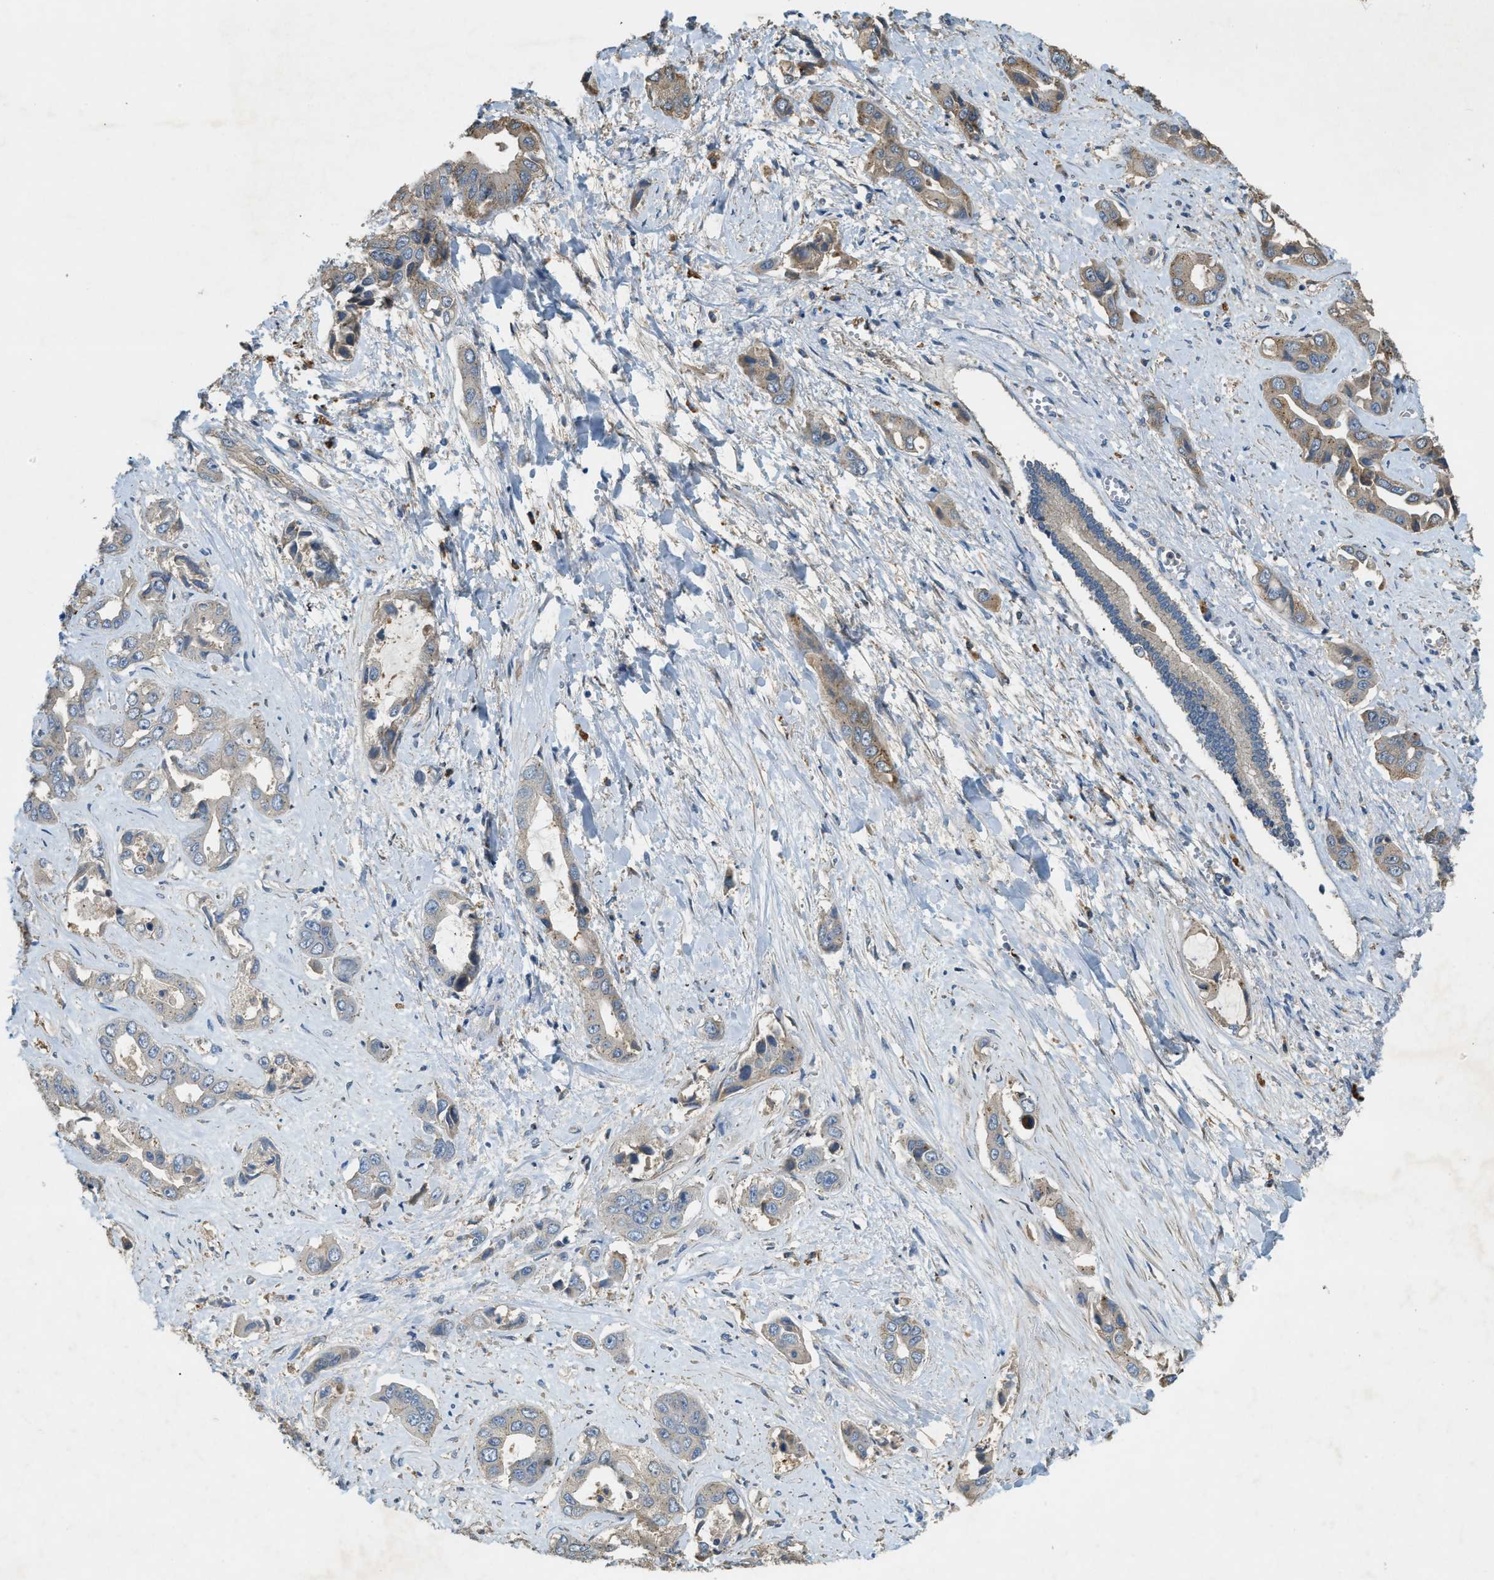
{"staining": {"intensity": "moderate", "quantity": "<25%", "location": "cytoplasmic/membranous"}, "tissue": "liver cancer", "cell_type": "Tumor cells", "image_type": "cancer", "snomed": [{"axis": "morphology", "description": "Cholangiocarcinoma"}, {"axis": "topography", "description": "Liver"}], "caption": "Liver cancer (cholangiocarcinoma) tissue demonstrates moderate cytoplasmic/membranous expression in about <25% of tumor cells, visualized by immunohistochemistry.", "gene": "CFLAR", "patient": {"sex": "female", "age": 52}}